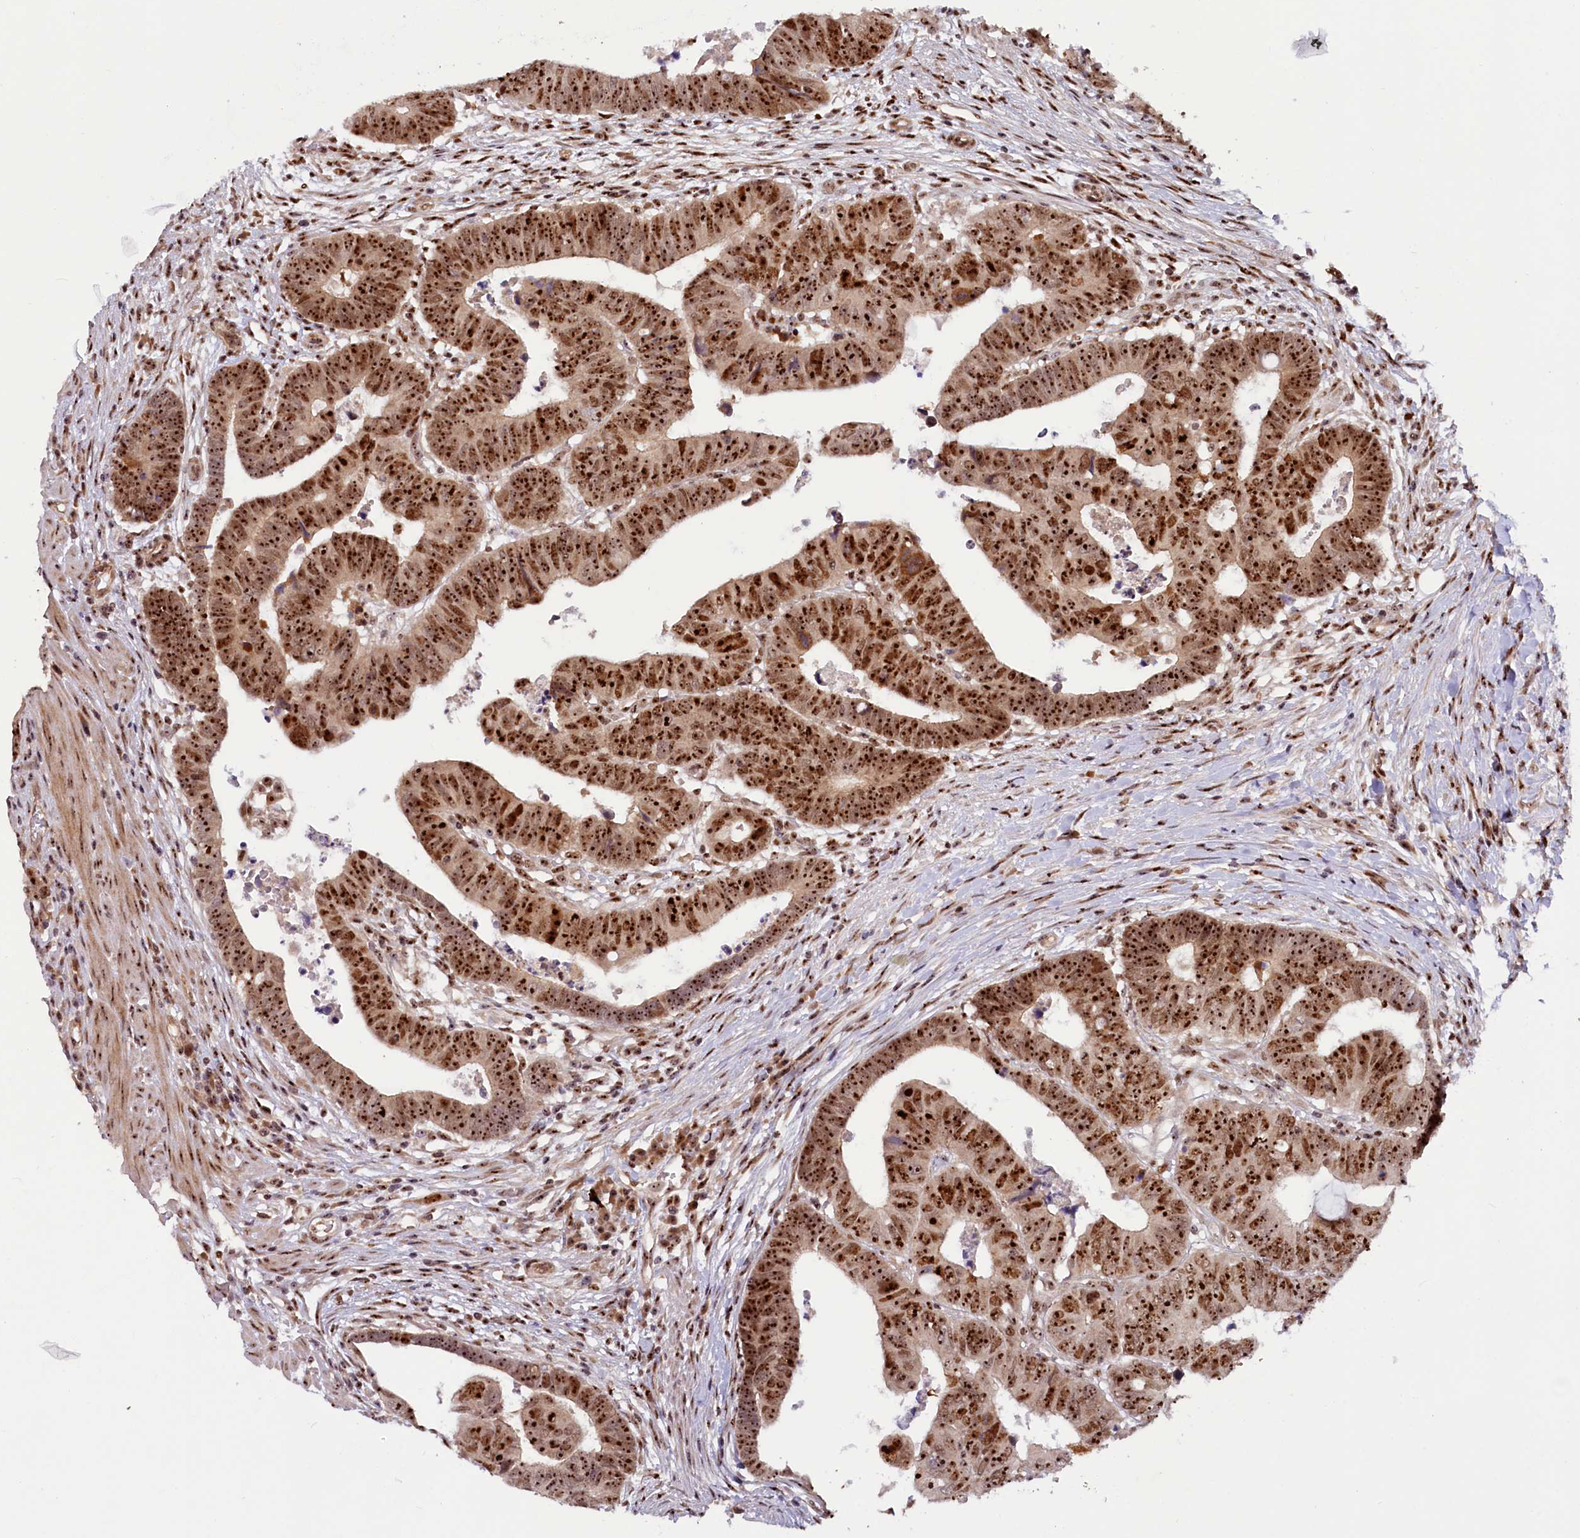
{"staining": {"intensity": "strong", "quantity": ">75%", "location": "nuclear"}, "tissue": "colorectal cancer", "cell_type": "Tumor cells", "image_type": "cancer", "snomed": [{"axis": "morphology", "description": "Normal tissue, NOS"}, {"axis": "morphology", "description": "Adenocarcinoma, NOS"}, {"axis": "topography", "description": "Rectum"}], "caption": "Colorectal cancer (adenocarcinoma) stained with immunohistochemistry shows strong nuclear expression in about >75% of tumor cells.", "gene": "TCOF1", "patient": {"sex": "female", "age": 65}}